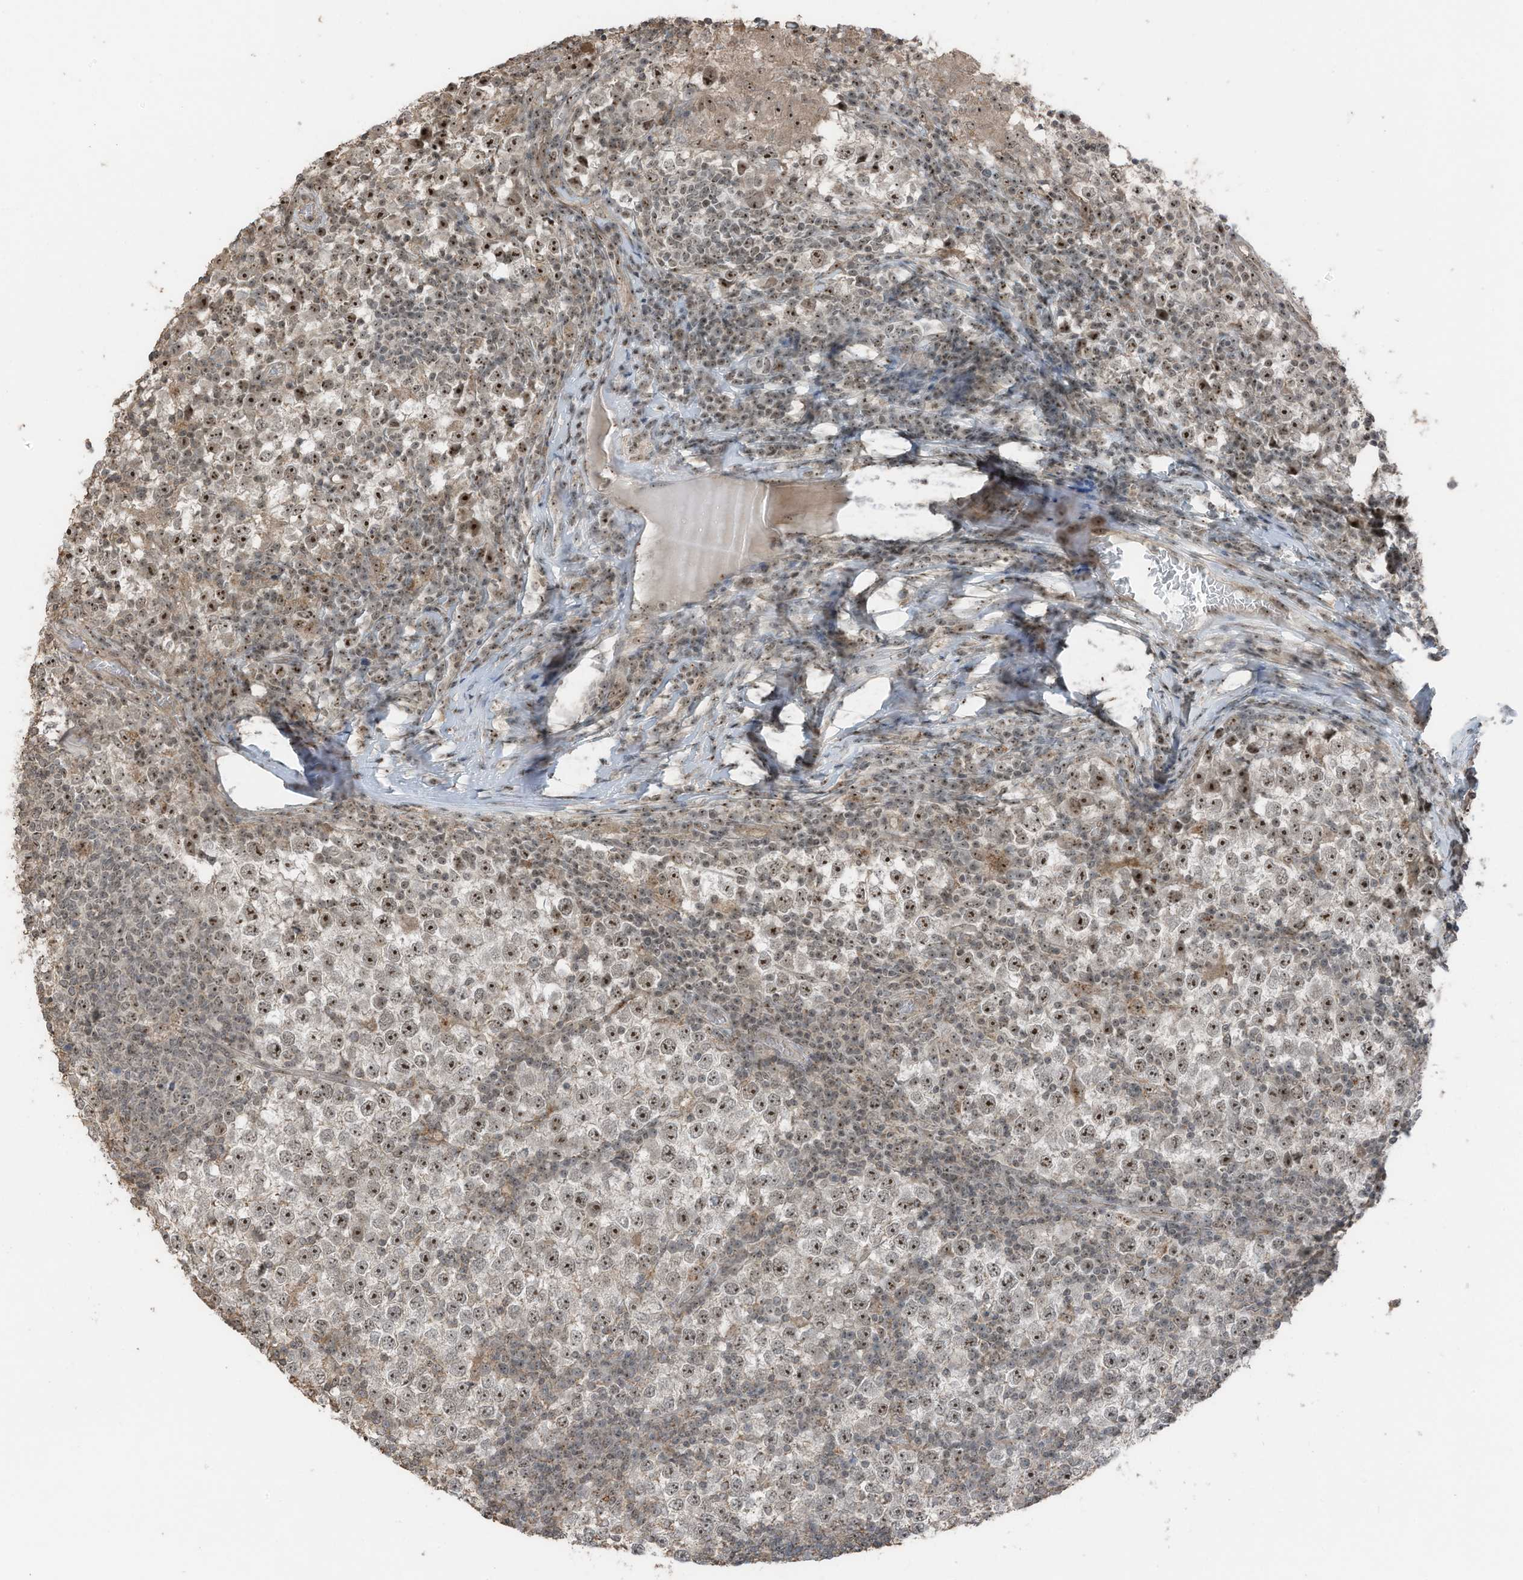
{"staining": {"intensity": "moderate", "quantity": ">75%", "location": "nuclear"}, "tissue": "testis cancer", "cell_type": "Tumor cells", "image_type": "cancer", "snomed": [{"axis": "morphology", "description": "Seminoma, NOS"}, {"axis": "topography", "description": "Testis"}], "caption": "IHC of human testis seminoma exhibits medium levels of moderate nuclear staining in approximately >75% of tumor cells.", "gene": "UTP3", "patient": {"sex": "male", "age": 65}}